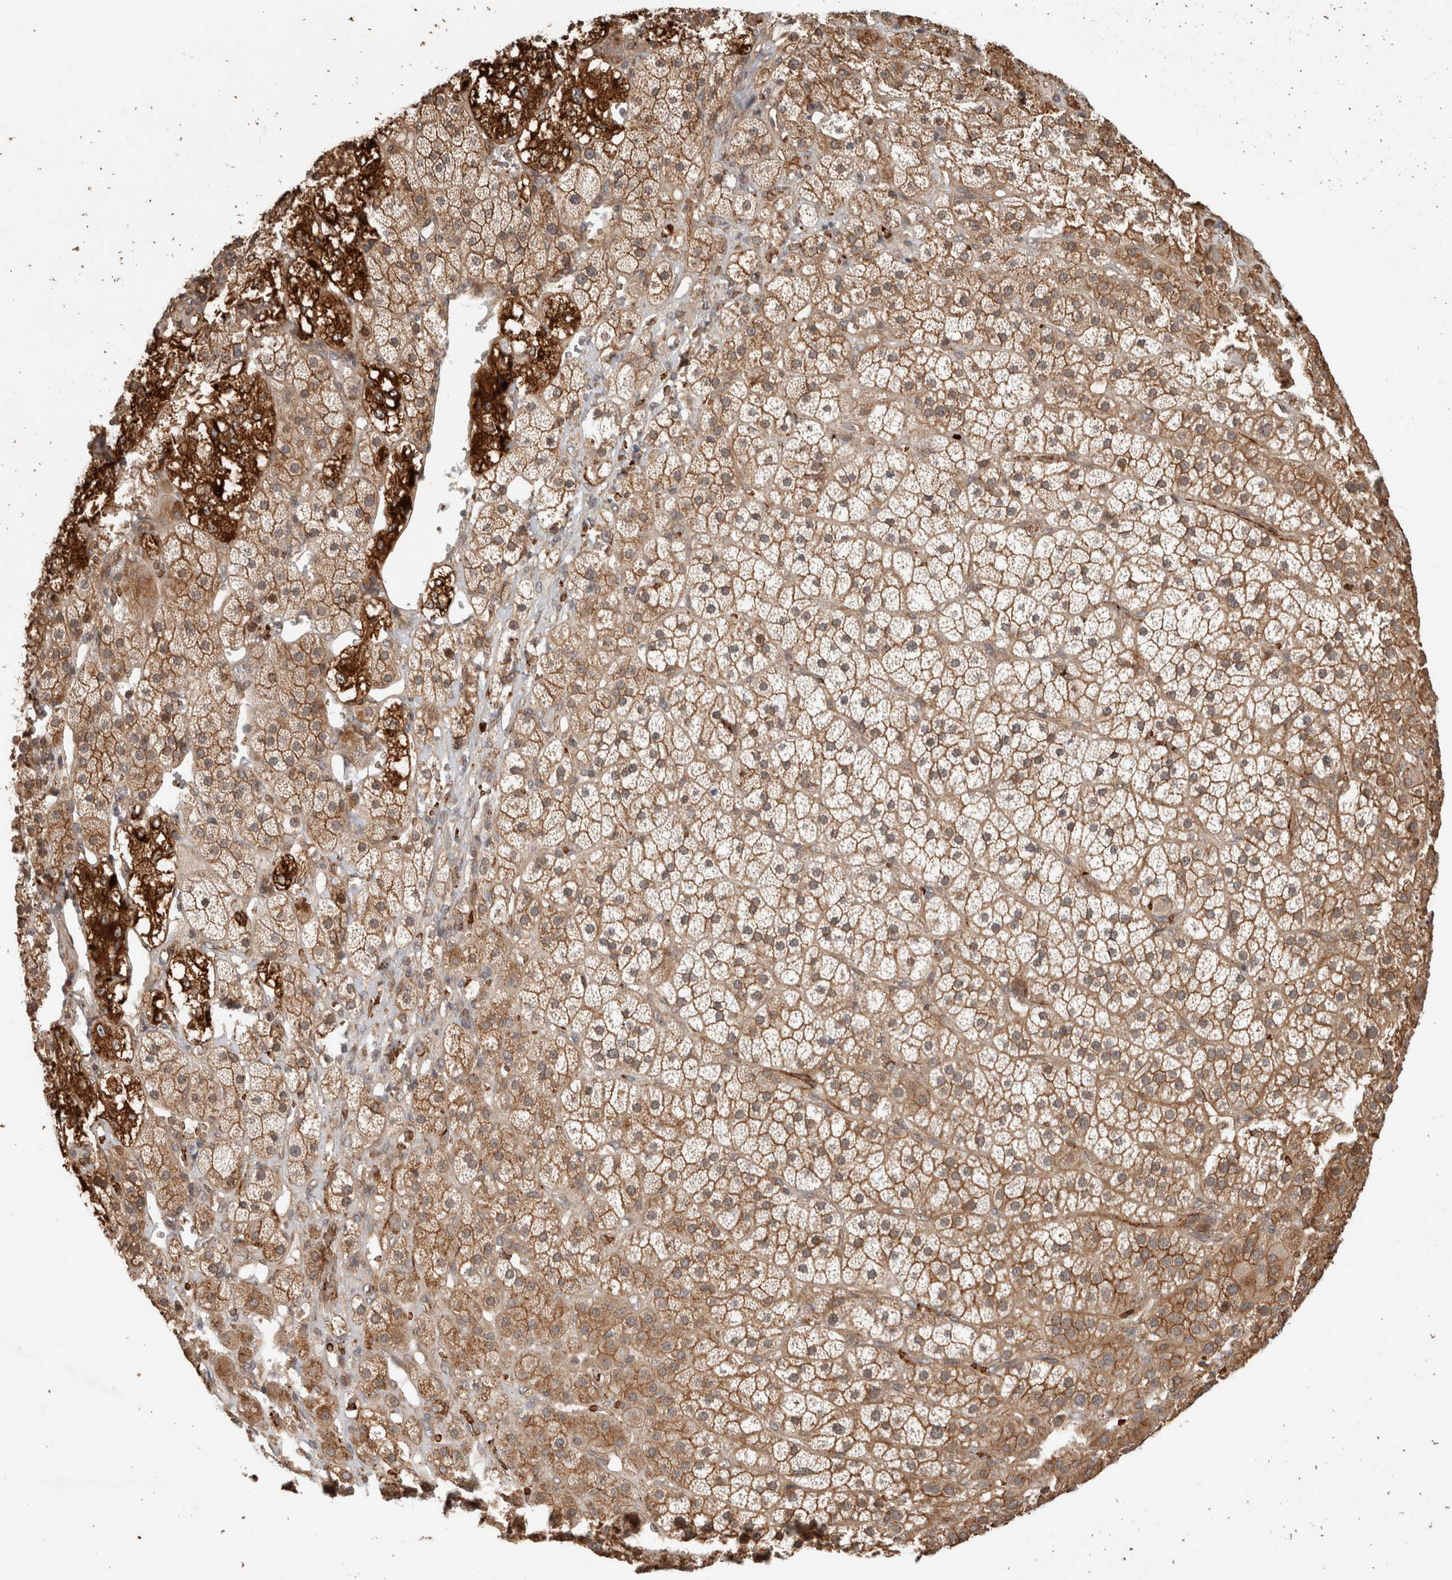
{"staining": {"intensity": "strong", "quantity": ">75%", "location": "cytoplasmic/membranous"}, "tissue": "adrenal gland", "cell_type": "Glandular cells", "image_type": "normal", "snomed": [{"axis": "morphology", "description": "Normal tissue, NOS"}, {"axis": "topography", "description": "Adrenal gland"}], "caption": "Protein positivity by immunohistochemistry exhibits strong cytoplasmic/membranous positivity in about >75% of glandular cells in unremarkable adrenal gland.", "gene": "OTUD6B", "patient": {"sex": "male", "age": 57}}